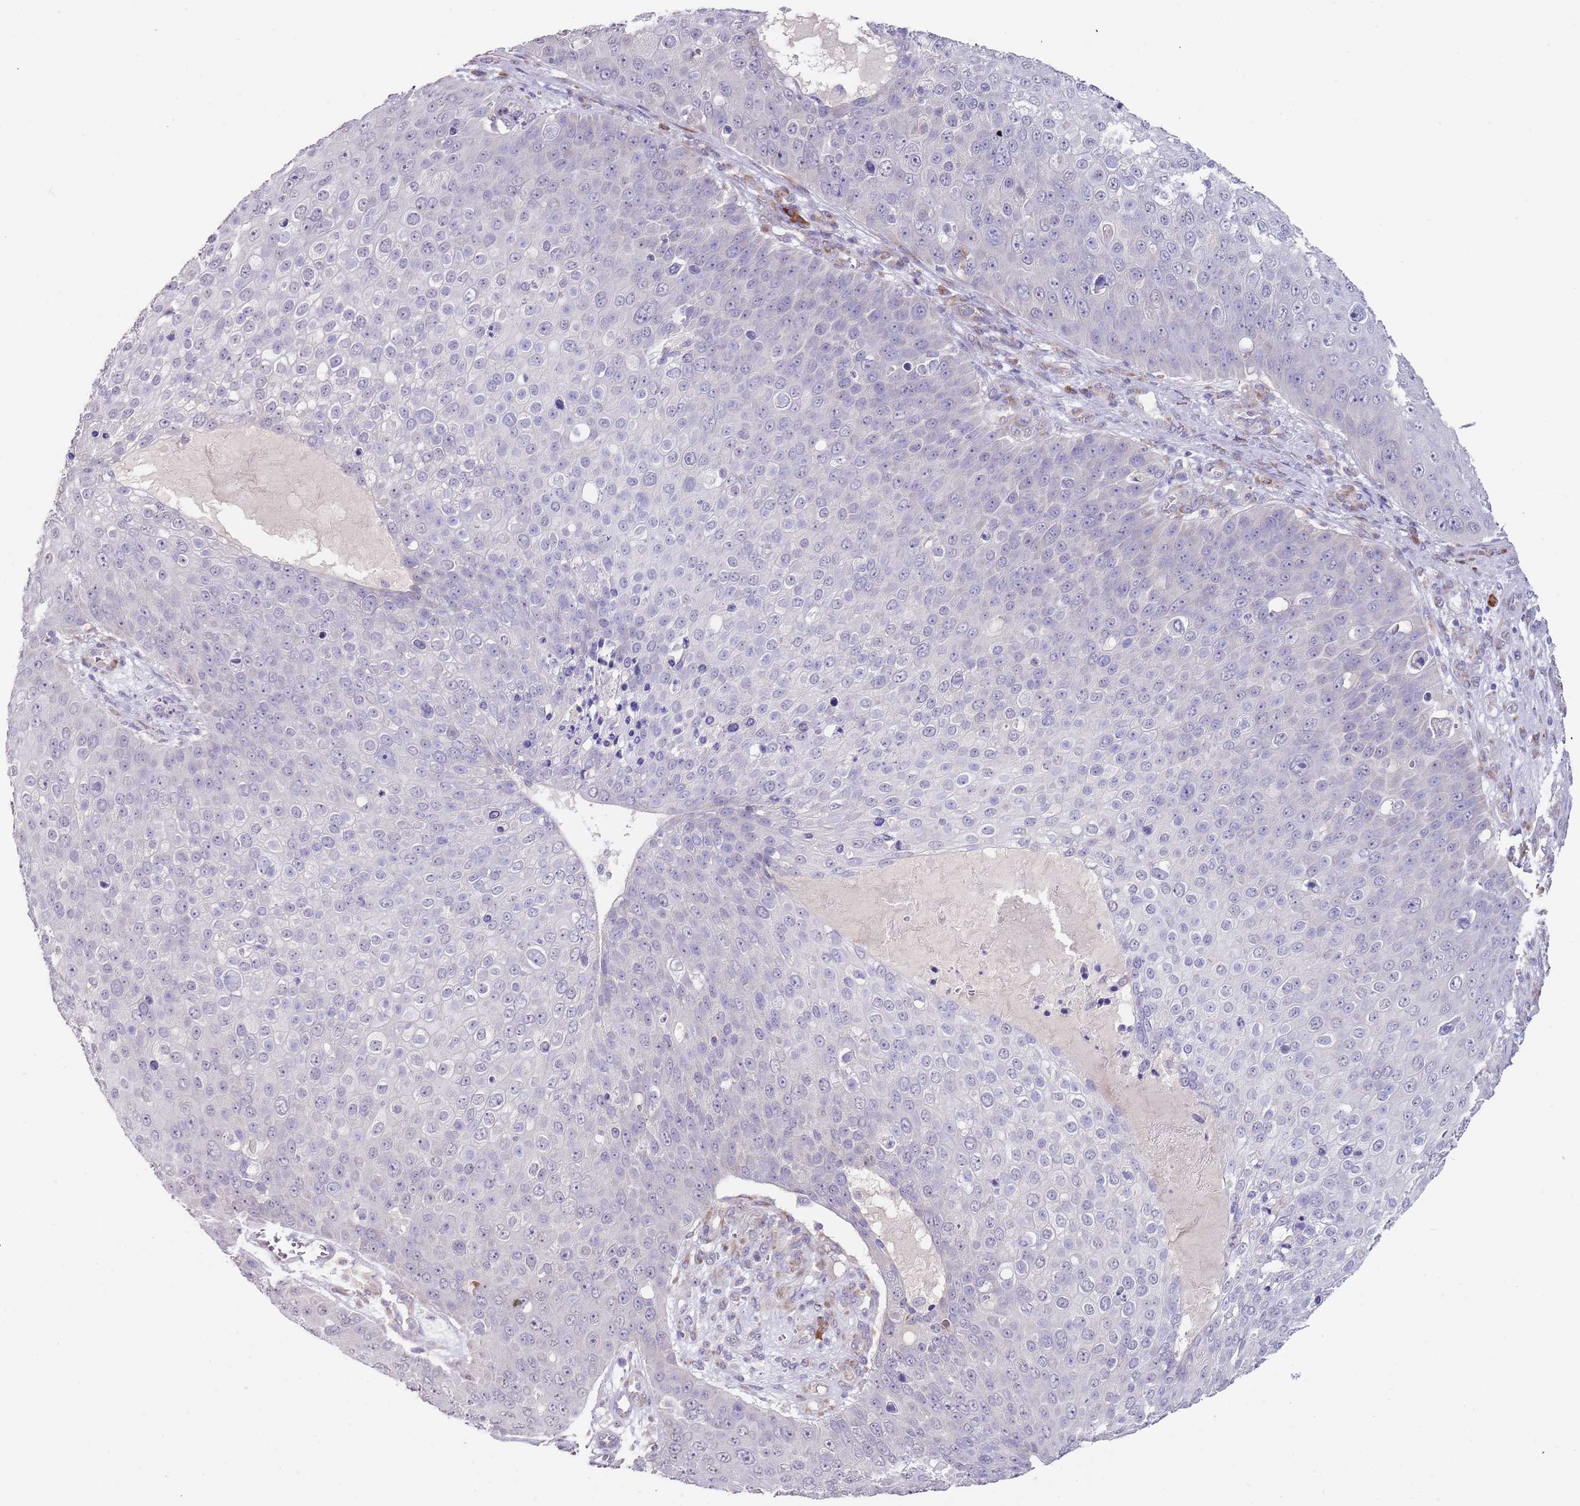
{"staining": {"intensity": "negative", "quantity": "none", "location": "none"}, "tissue": "skin cancer", "cell_type": "Tumor cells", "image_type": "cancer", "snomed": [{"axis": "morphology", "description": "Squamous cell carcinoma, NOS"}, {"axis": "topography", "description": "Skin"}], "caption": "Protein analysis of squamous cell carcinoma (skin) demonstrates no significant expression in tumor cells.", "gene": "TNRC6C", "patient": {"sex": "male", "age": 71}}